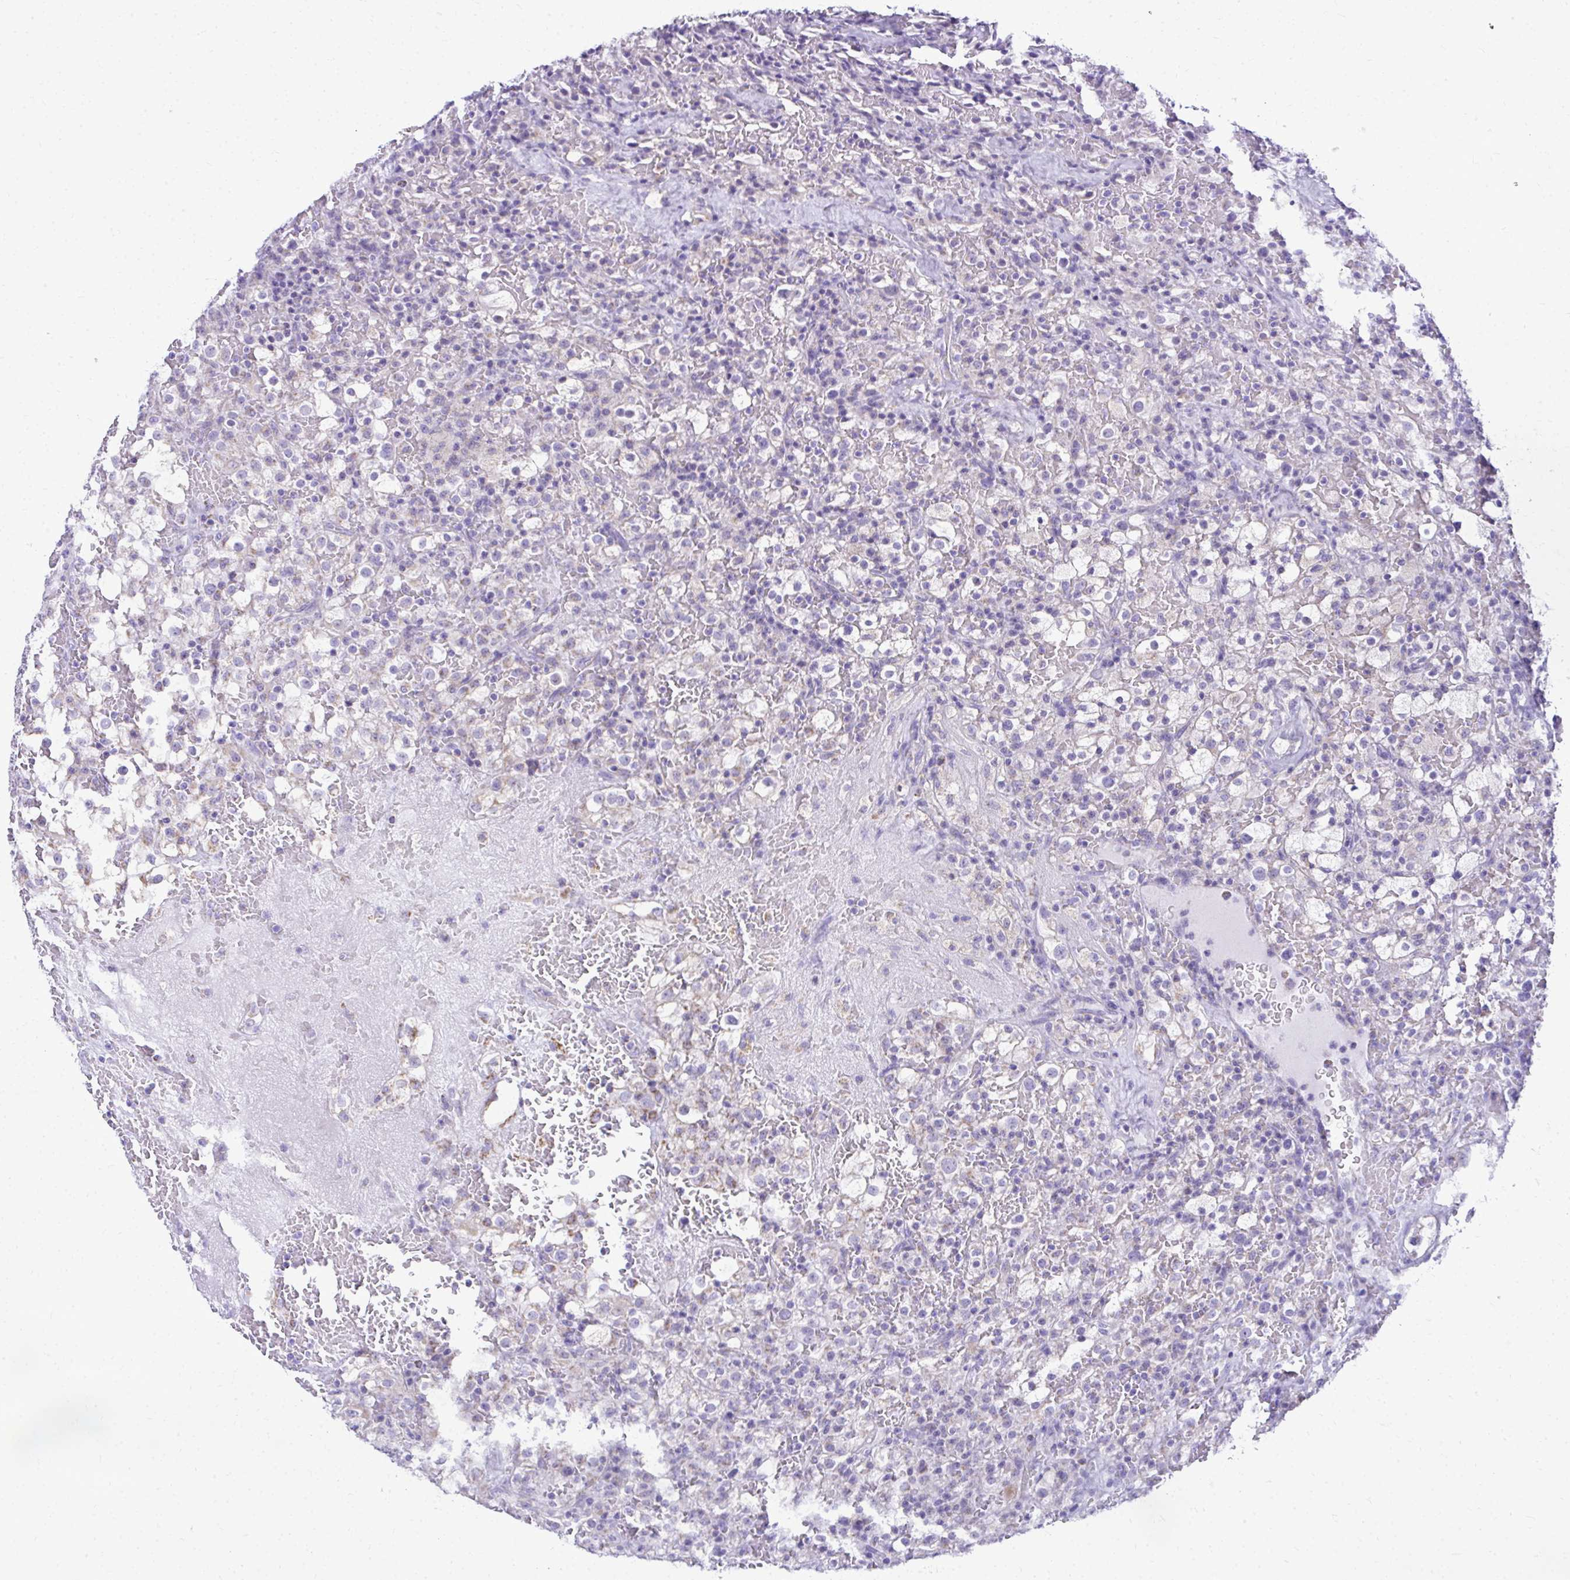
{"staining": {"intensity": "negative", "quantity": "none", "location": "none"}, "tissue": "renal cancer", "cell_type": "Tumor cells", "image_type": "cancer", "snomed": [{"axis": "morphology", "description": "Adenocarcinoma, NOS"}, {"axis": "topography", "description": "Kidney"}], "caption": "Tumor cells are negative for protein expression in human renal cancer.", "gene": "MPZL2", "patient": {"sex": "female", "age": 74}}